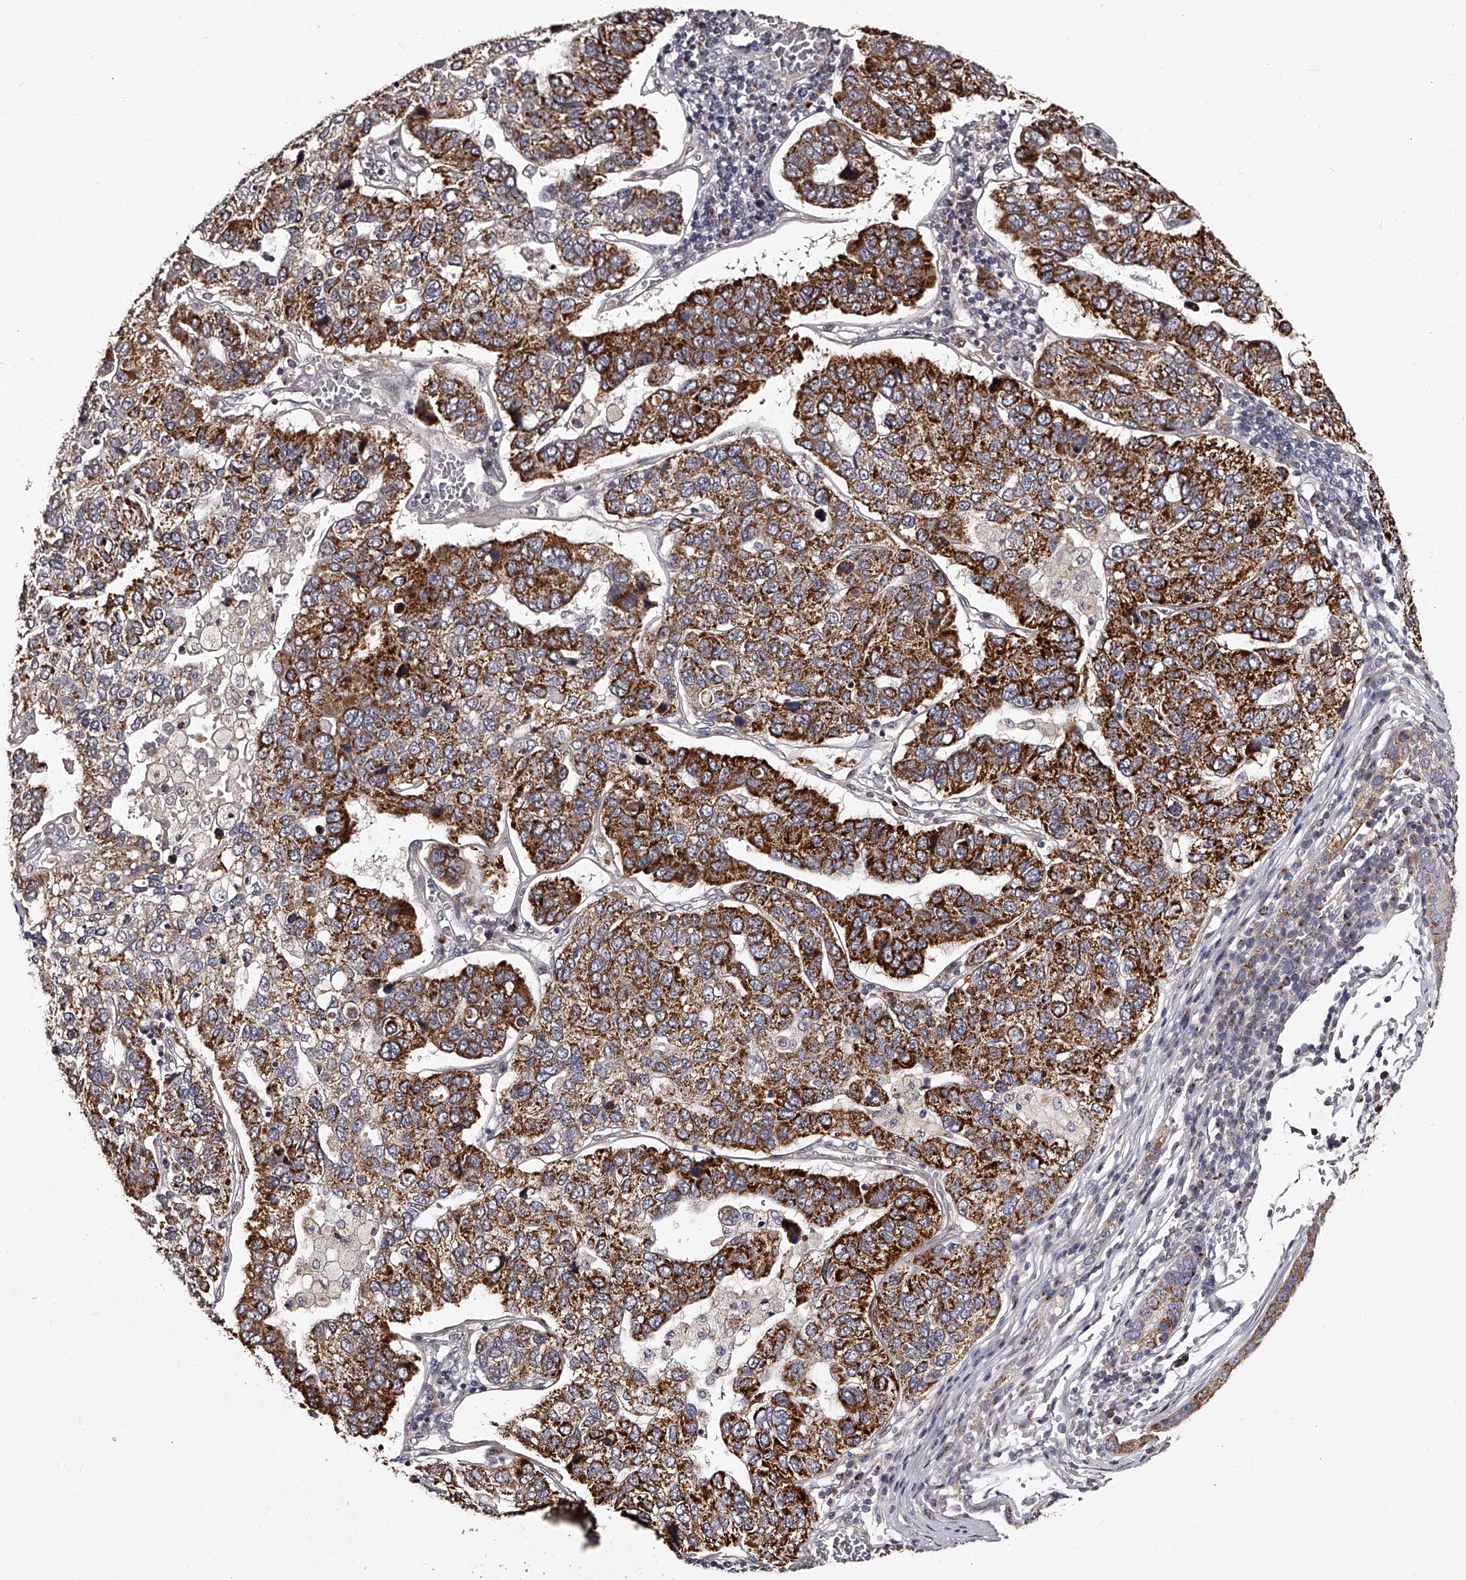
{"staining": {"intensity": "strong", "quantity": "25%-75%", "location": "cytoplasmic/membranous"}, "tissue": "pancreatic cancer", "cell_type": "Tumor cells", "image_type": "cancer", "snomed": [{"axis": "morphology", "description": "Adenocarcinoma, NOS"}, {"axis": "topography", "description": "Pancreas"}], "caption": "DAB immunohistochemical staining of pancreatic cancer (adenocarcinoma) exhibits strong cytoplasmic/membranous protein expression in approximately 25%-75% of tumor cells.", "gene": "RSC1A1", "patient": {"sex": "female", "age": 61}}